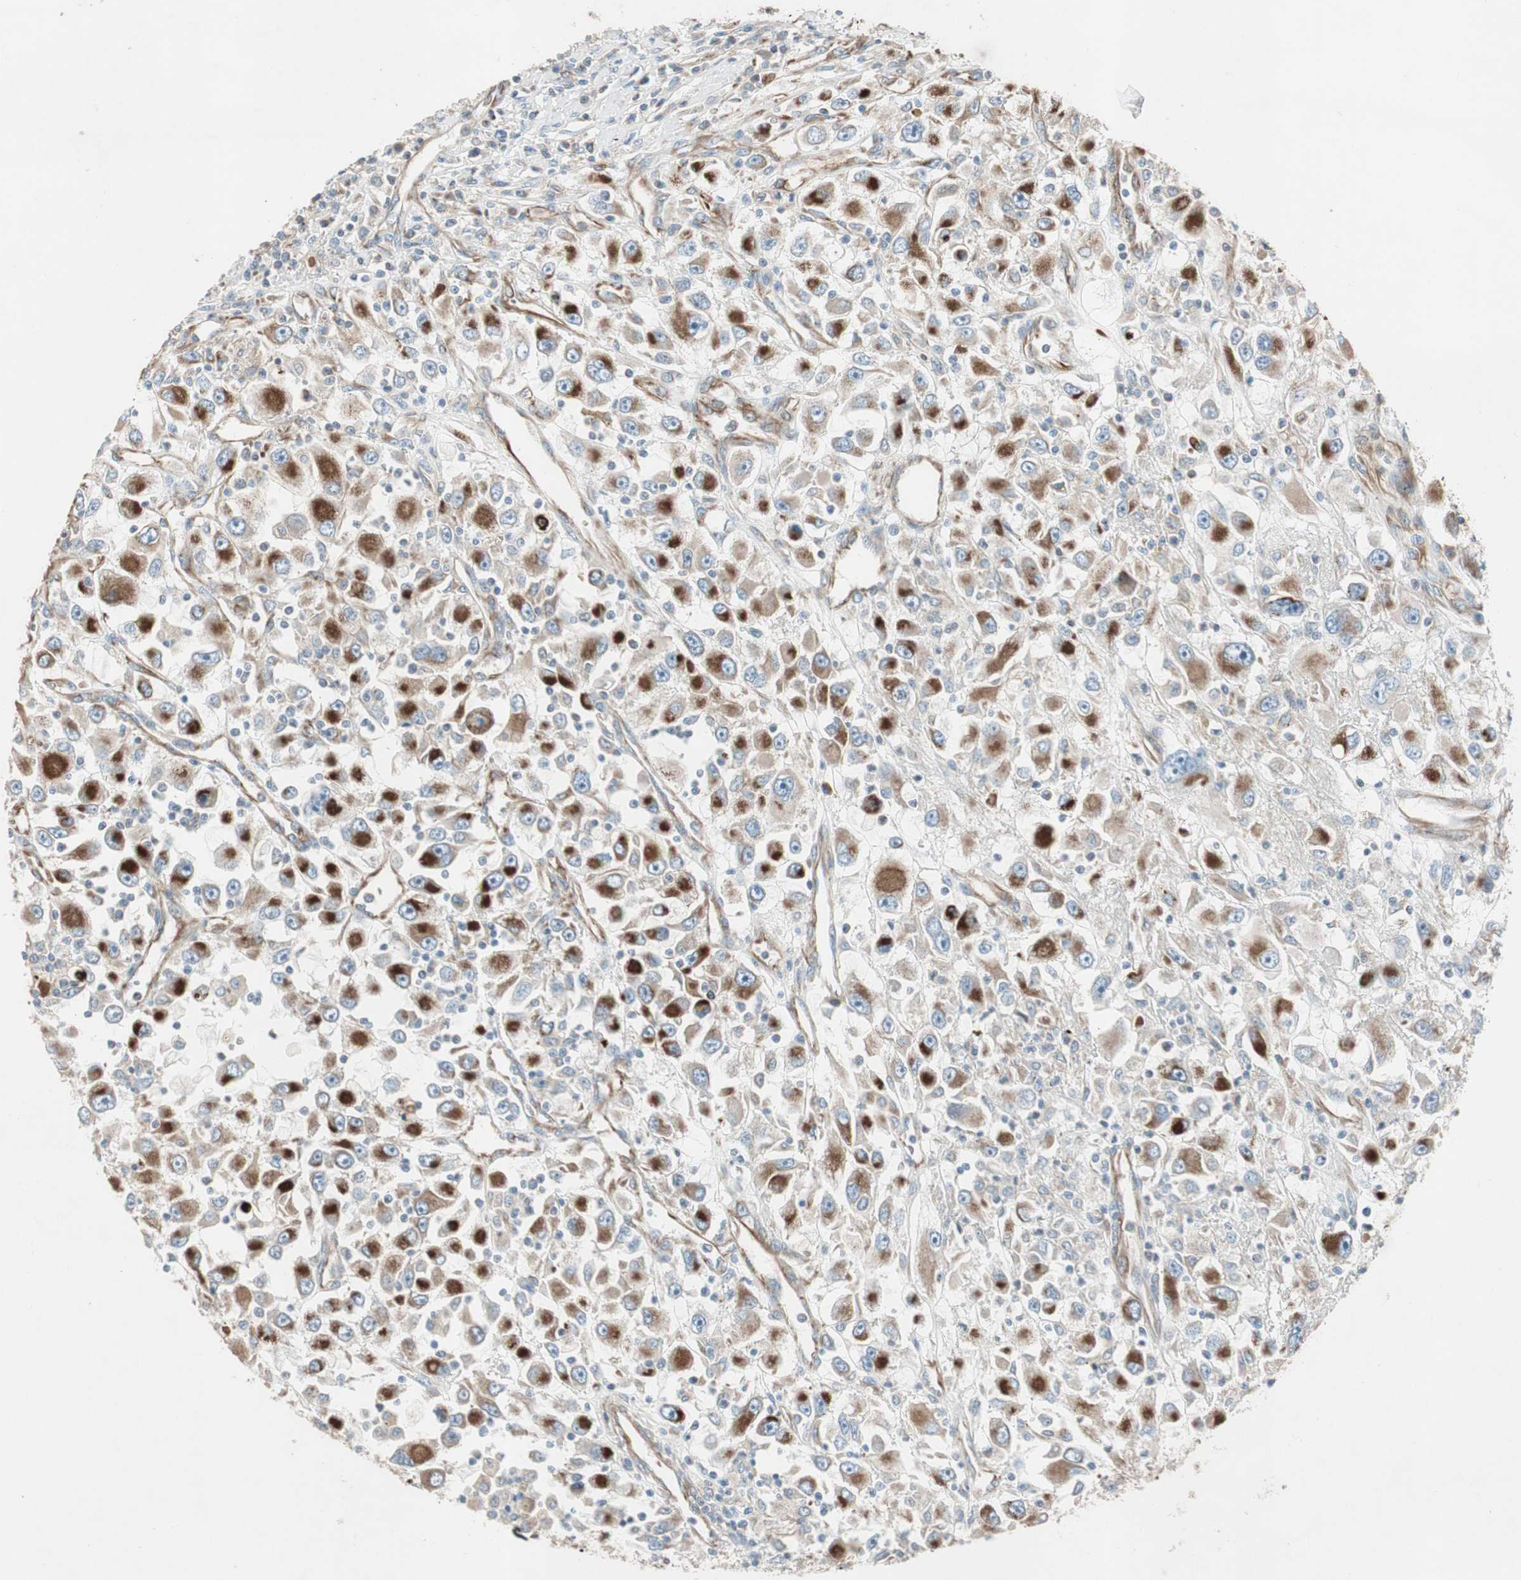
{"staining": {"intensity": "moderate", "quantity": "25%-75%", "location": "cytoplasmic/membranous"}, "tissue": "renal cancer", "cell_type": "Tumor cells", "image_type": "cancer", "snomed": [{"axis": "morphology", "description": "Adenocarcinoma, NOS"}, {"axis": "topography", "description": "Kidney"}], "caption": "A histopathology image of renal cancer stained for a protein reveals moderate cytoplasmic/membranous brown staining in tumor cells.", "gene": "SRCIN1", "patient": {"sex": "female", "age": 52}}